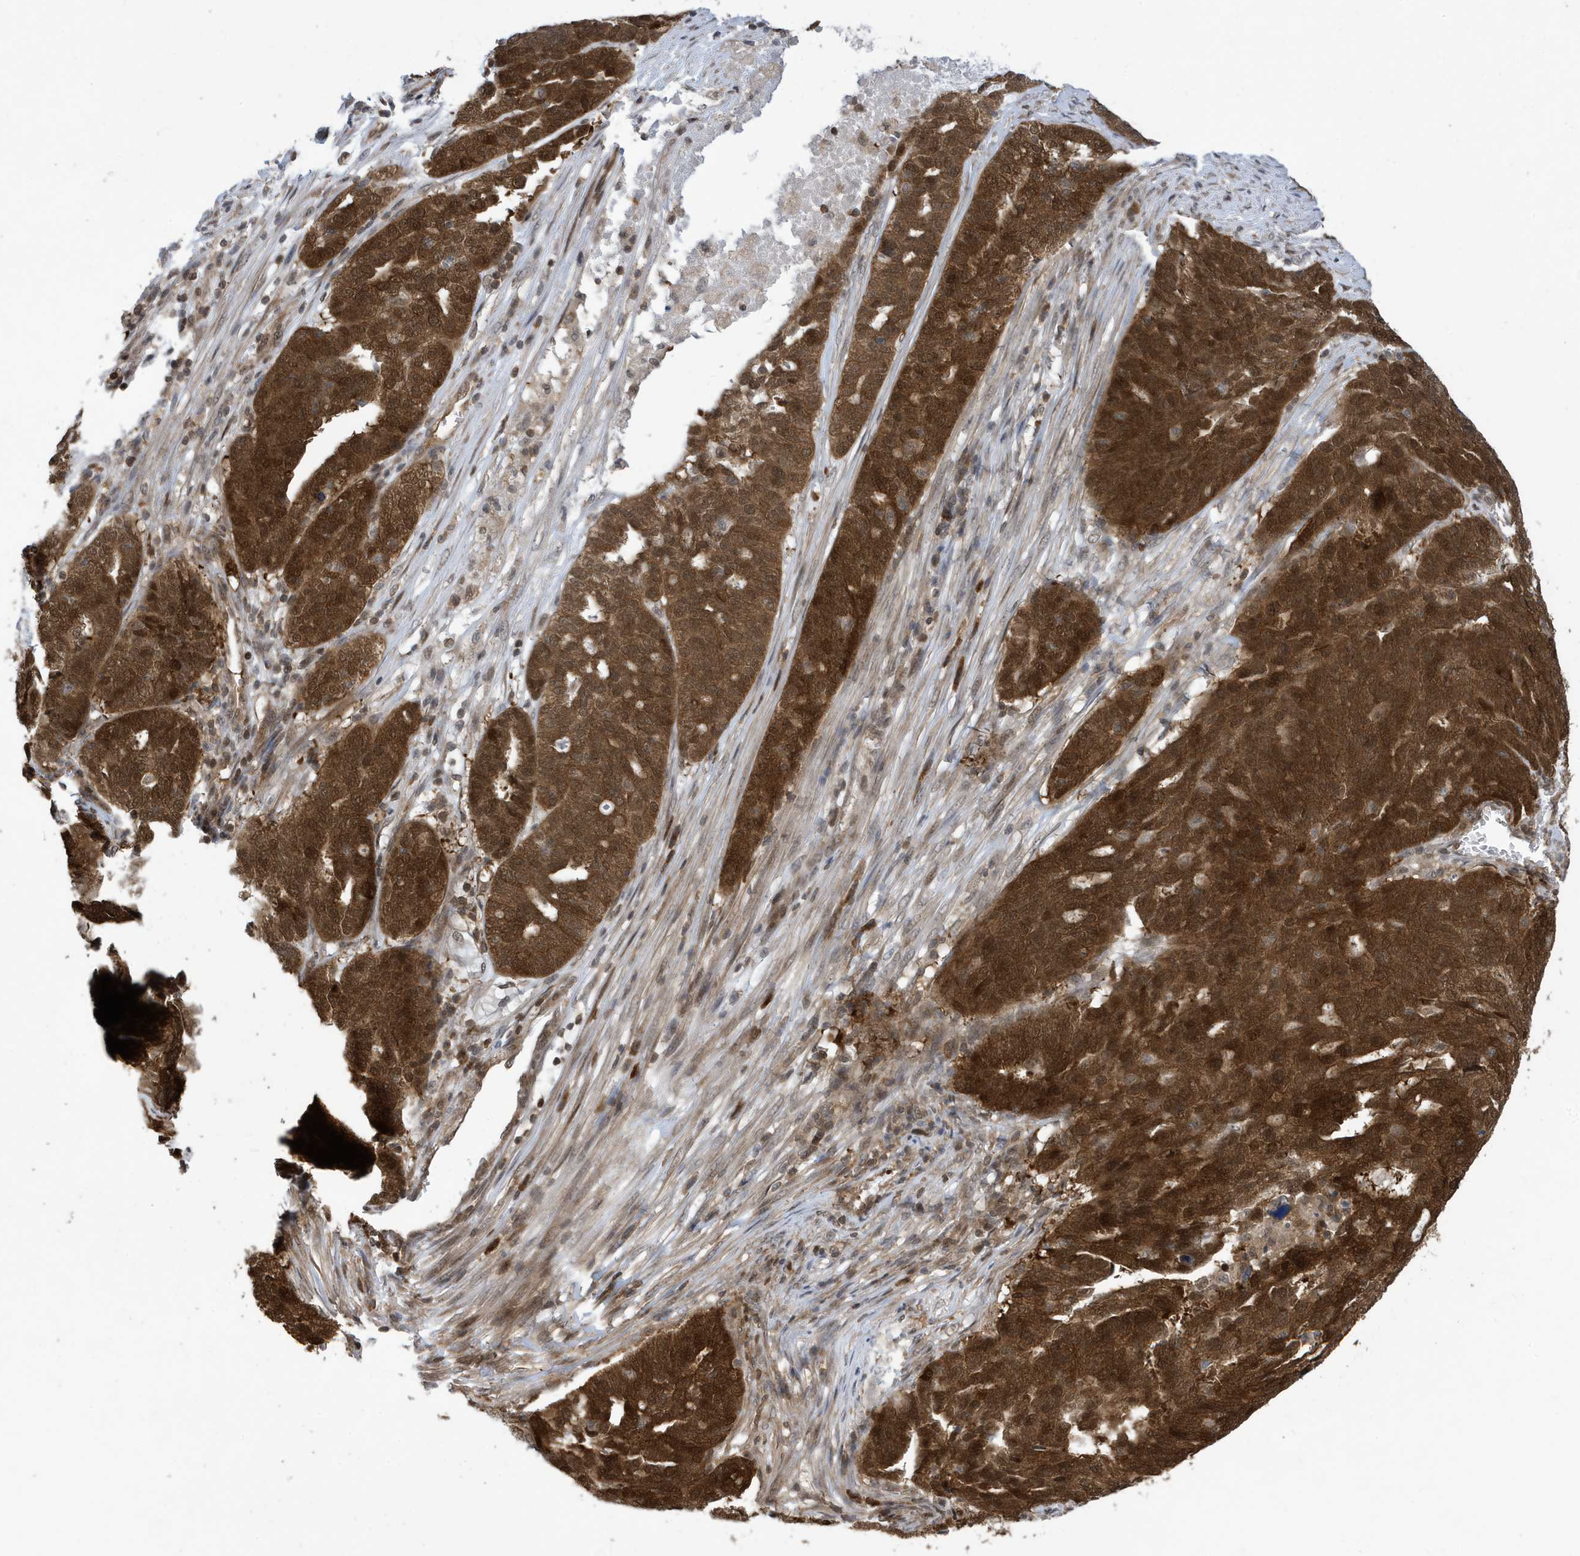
{"staining": {"intensity": "strong", "quantity": ">75%", "location": "cytoplasmic/membranous,nuclear"}, "tissue": "ovarian cancer", "cell_type": "Tumor cells", "image_type": "cancer", "snomed": [{"axis": "morphology", "description": "Cystadenocarcinoma, serous, NOS"}, {"axis": "topography", "description": "Ovary"}], "caption": "Immunohistochemistry (IHC) histopathology image of neoplastic tissue: human ovarian cancer stained using immunohistochemistry reveals high levels of strong protein expression localized specifically in the cytoplasmic/membranous and nuclear of tumor cells, appearing as a cytoplasmic/membranous and nuclear brown color.", "gene": "UBQLN1", "patient": {"sex": "female", "age": 59}}